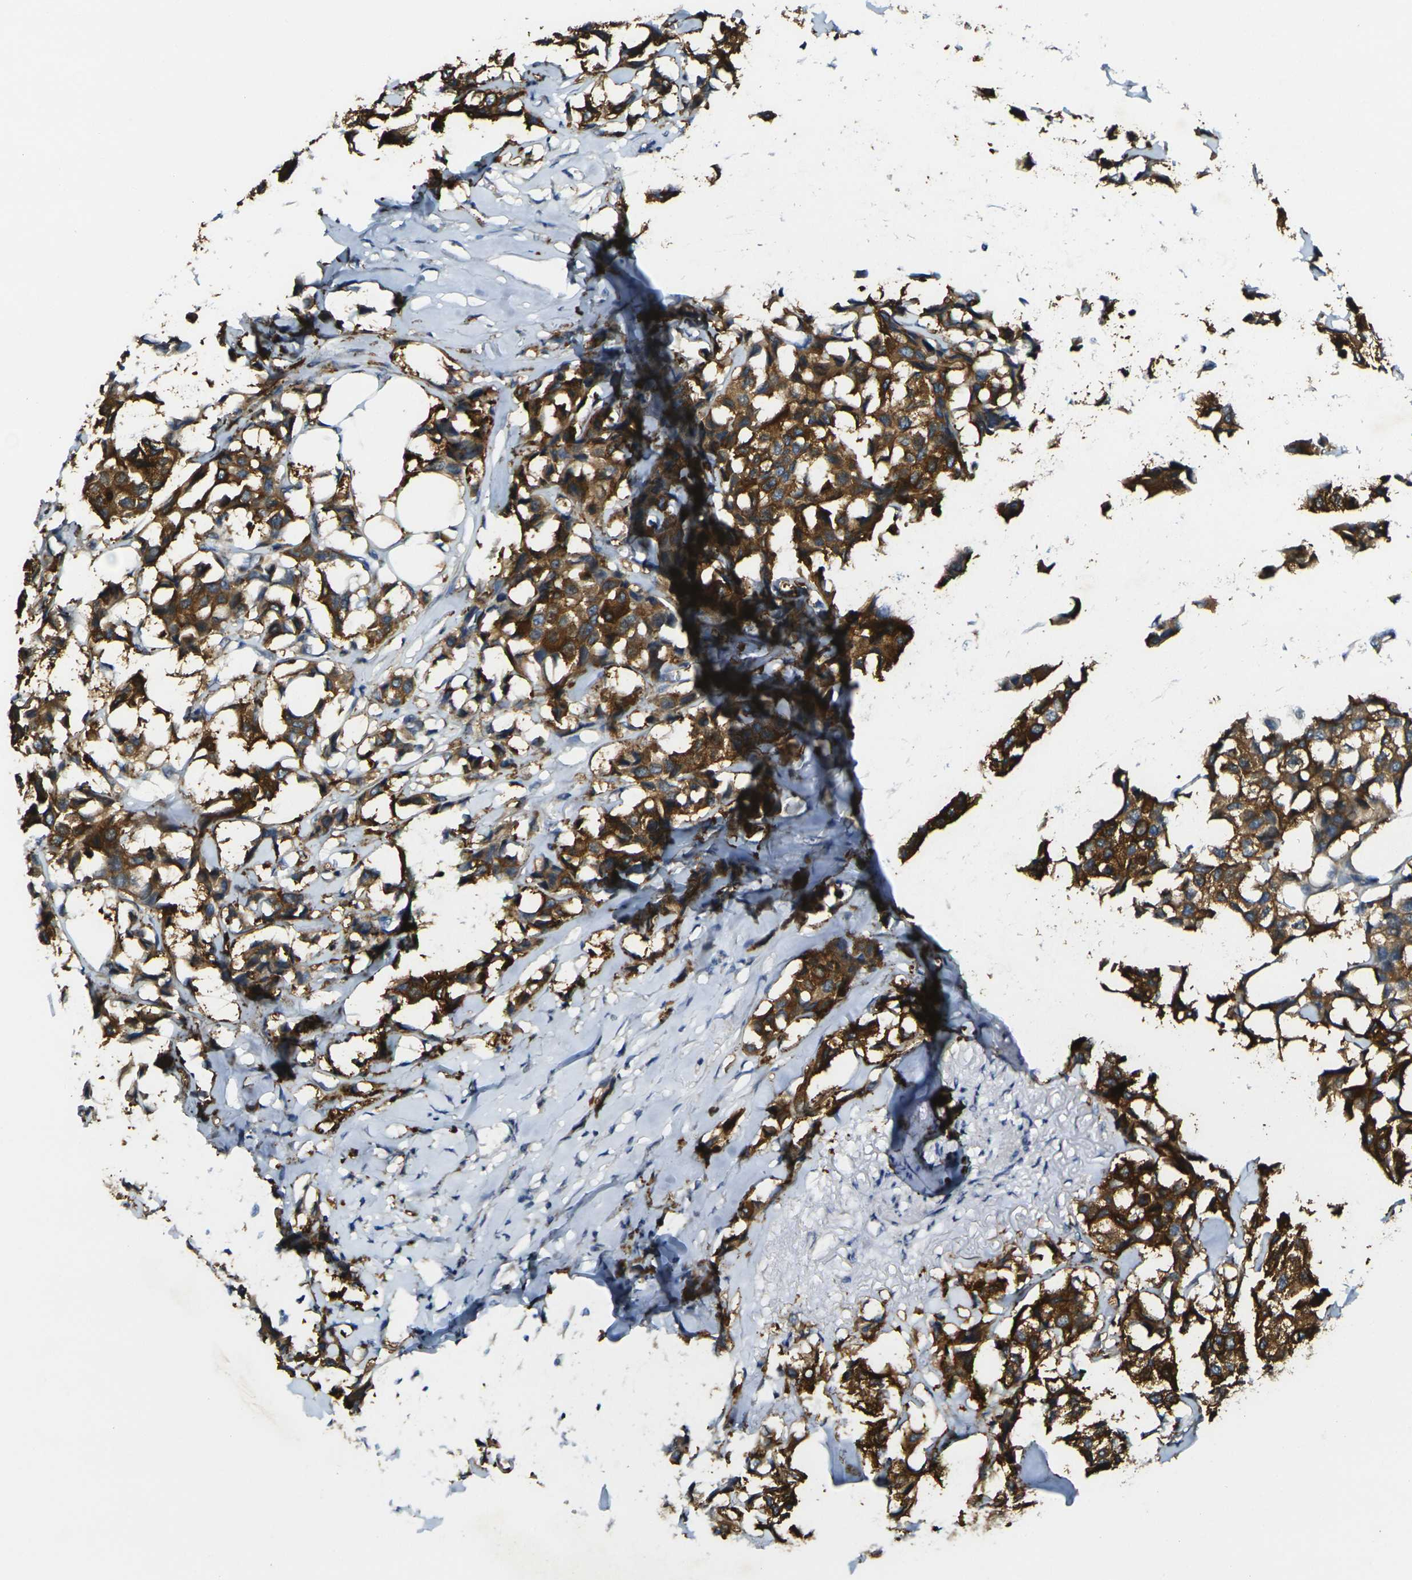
{"staining": {"intensity": "strong", "quantity": ">75%", "location": "cytoplasmic/membranous"}, "tissue": "breast cancer", "cell_type": "Tumor cells", "image_type": "cancer", "snomed": [{"axis": "morphology", "description": "Duct carcinoma"}, {"axis": "topography", "description": "Breast"}], "caption": "Human breast intraductal carcinoma stained with a brown dye displays strong cytoplasmic/membranous positive expression in about >75% of tumor cells.", "gene": "GNA12", "patient": {"sex": "female", "age": 80}}